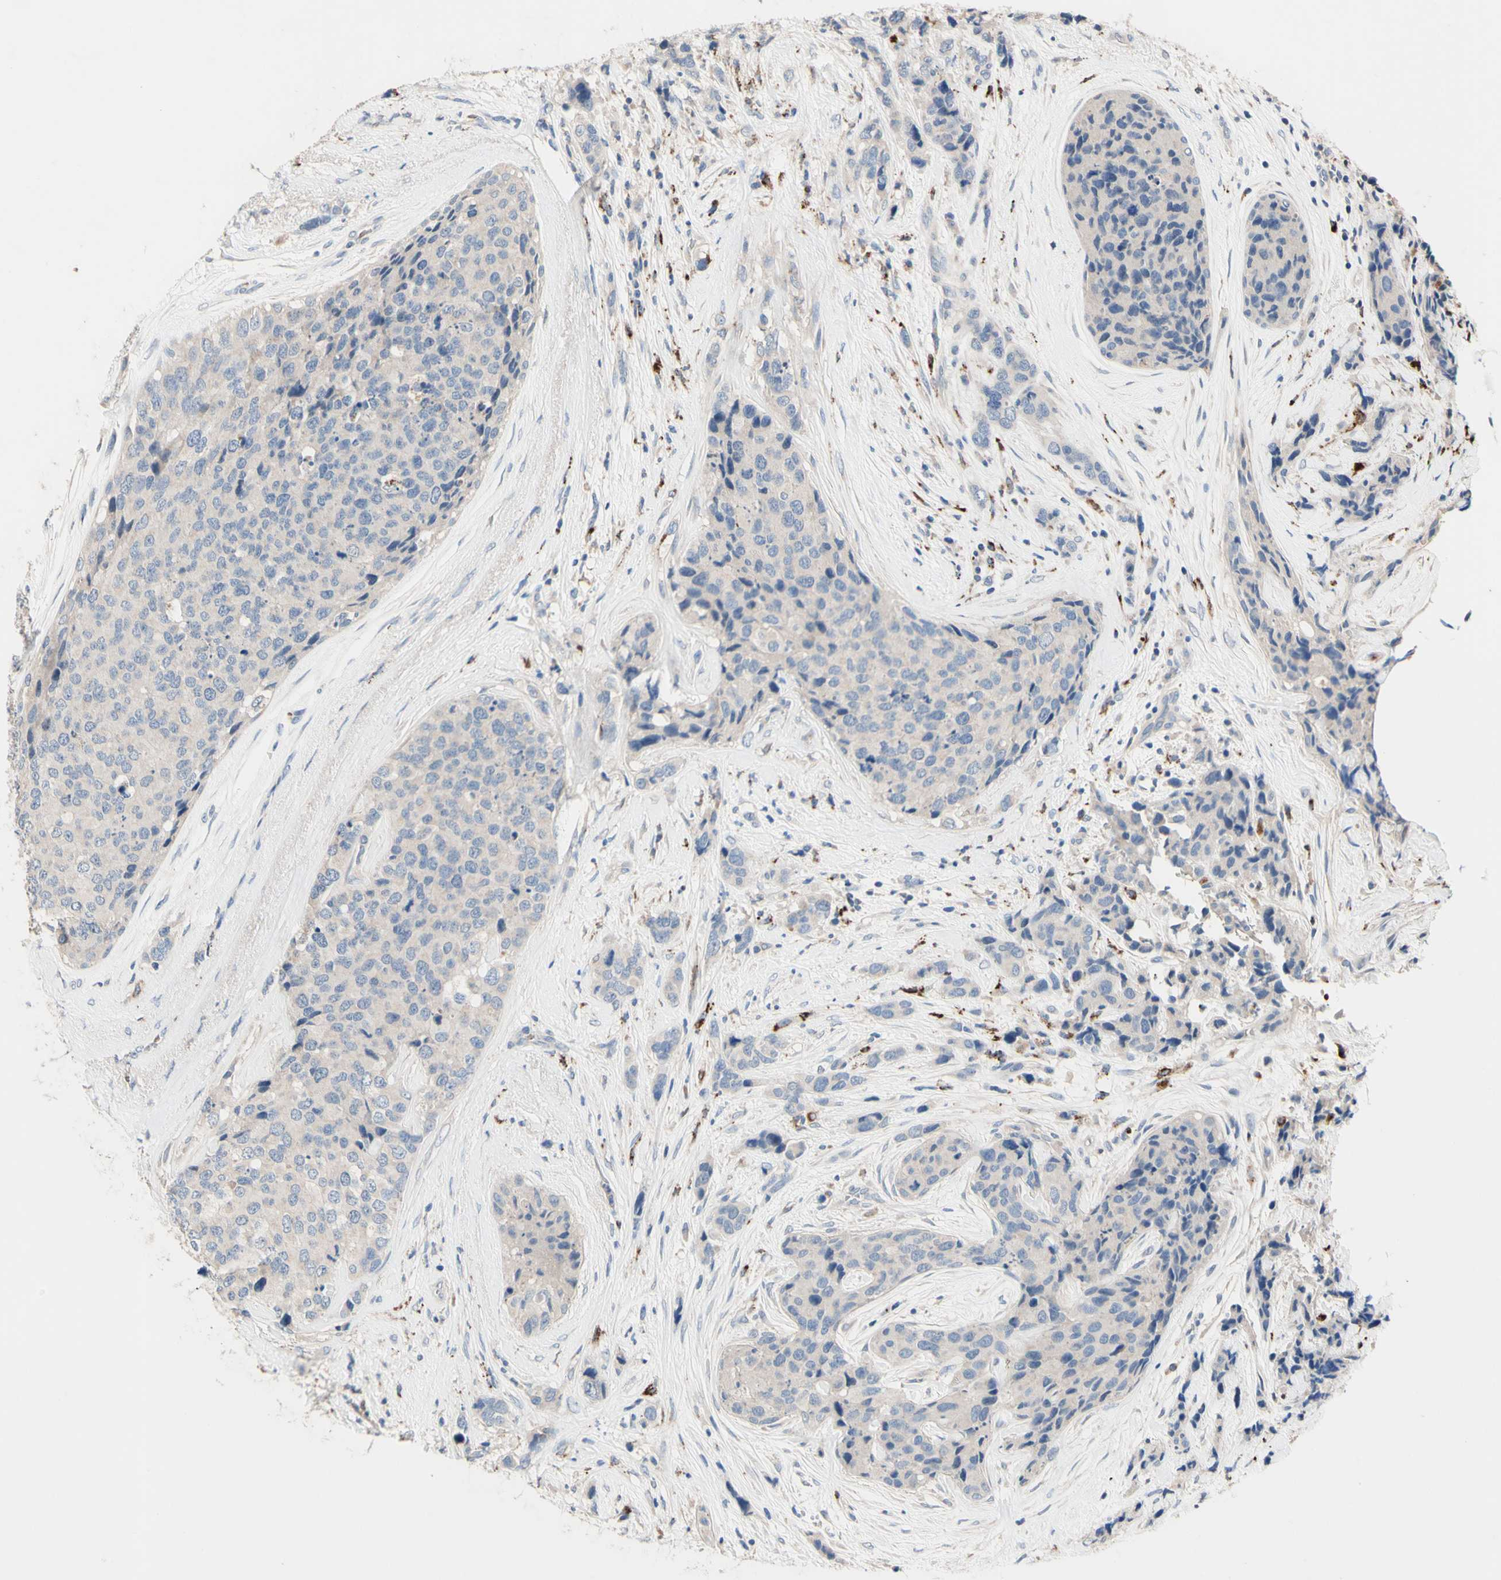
{"staining": {"intensity": "negative", "quantity": "none", "location": "none"}, "tissue": "breast cancer", "cell_type": "Tumor cells", "image_type": "cancer", "snomed": [{"axis": "morphology", "description": "Lobular carcinoma"}, {"axis": "topography", "description": "Breast"}], "caption": "Lobular carcinoma (breast) was stained to show a protein in brown. There is no significant expression in tumor cells. The staining is performed using DAB (3,3'-diaminobenzidine) brown chromogen with nuclei counter-stained in using hematoxylin.", "gene": "CDON", "patient": {"sex": "female", "age": 59}}